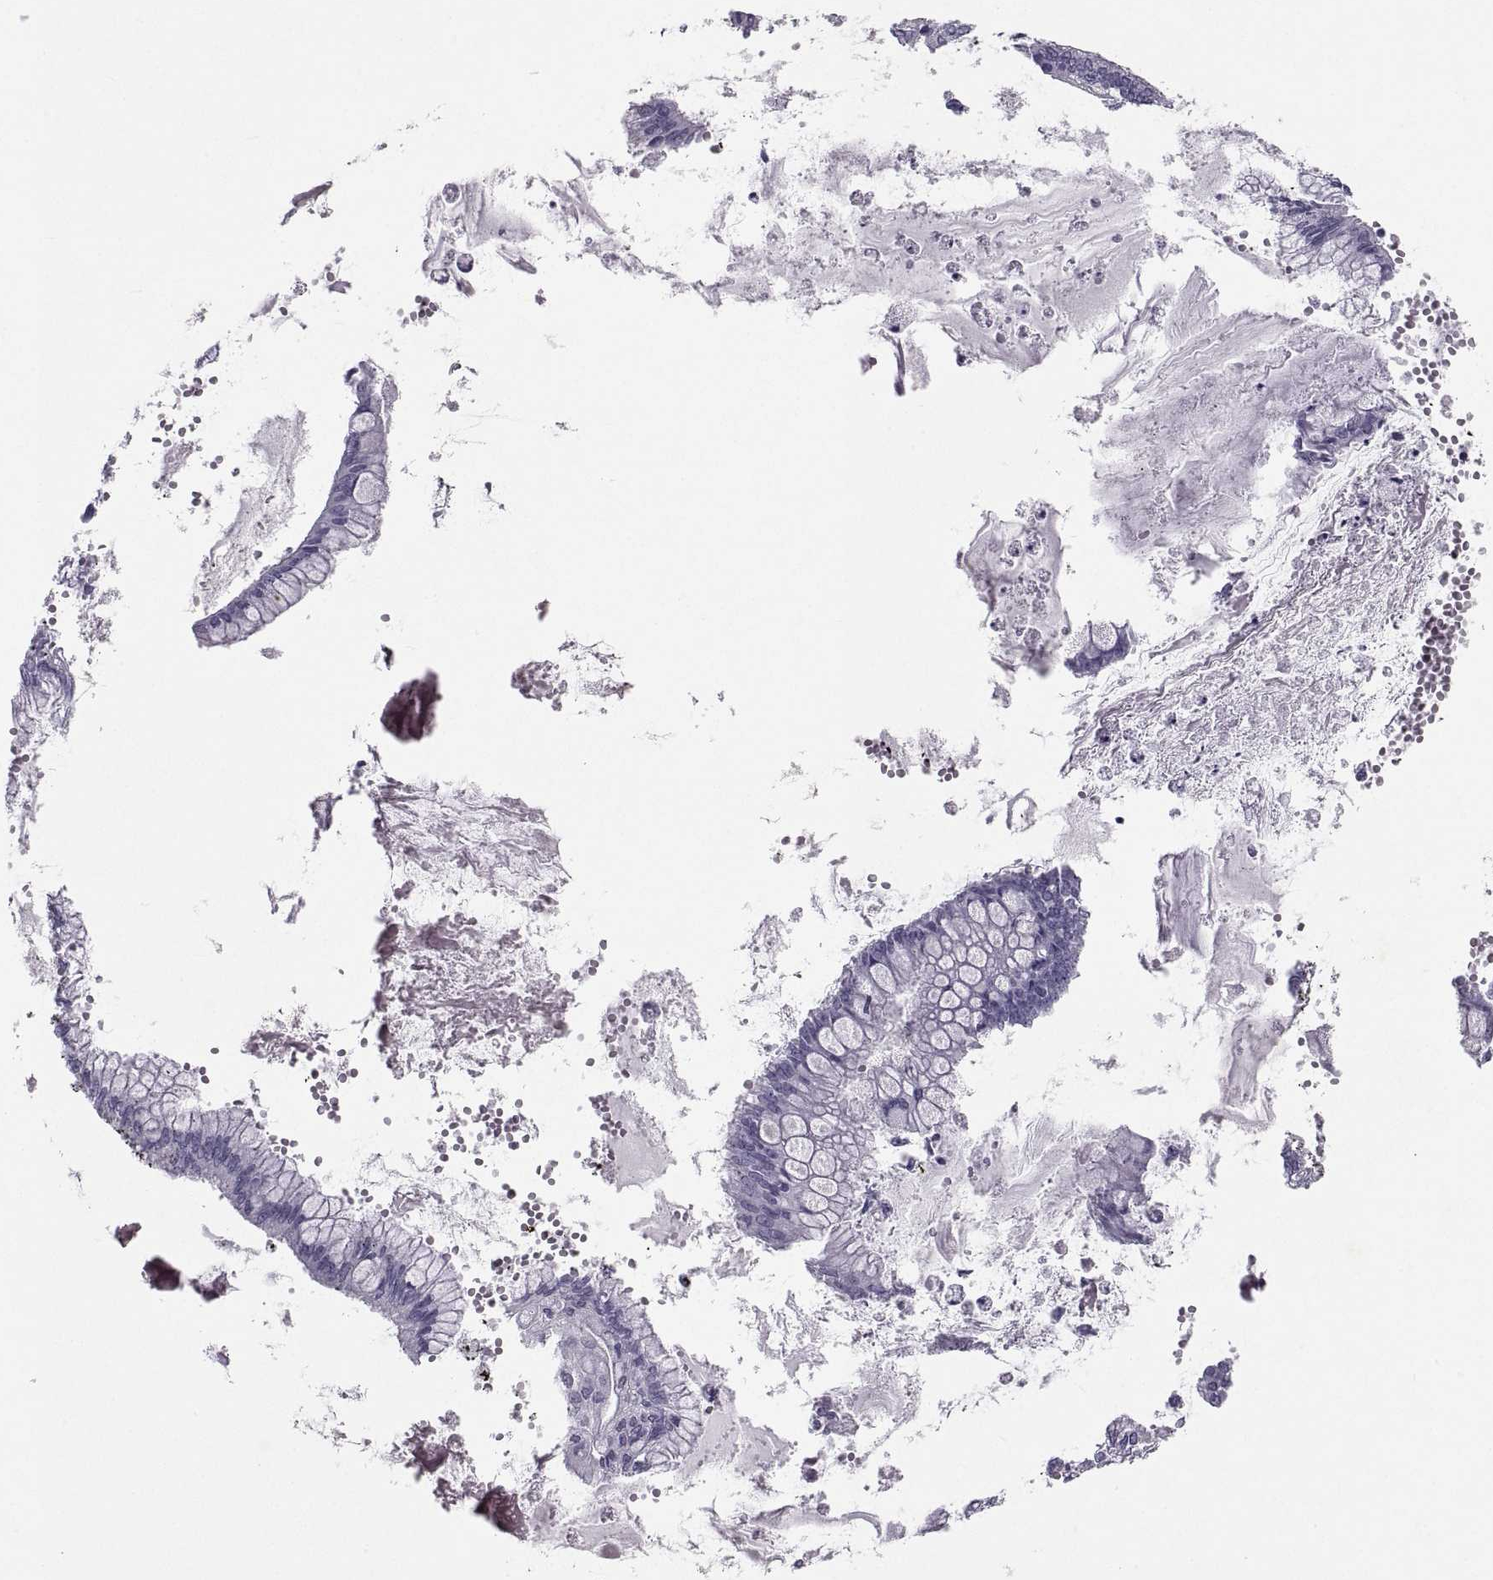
{"staining": {"intensity": "negative", "quantity": "none", "location": "none"}, "tissue": "ovarian cancer", "cell_type": "Tumor cells", "image_type": "cancer", "snomed": [{"axis": "morphology", "description": "Cystadenocarcinoma, mucinous, NOS"}, {"axis": "topography", "description": "Ovary"}], "caption": "Immunohistochemistry (IHC) image of ovarian mucinous cystadenocarcinoma stained for a protein (brown), which demonstrates no expression in tumor cells. The staining was performed using DAB to visualize the protein expression in brown, while the nuclei were stained in blue with hematoxylin (Magnification: 20x).", "gene": "SOX21", "patient": {"sex": "female", "age": 67}}